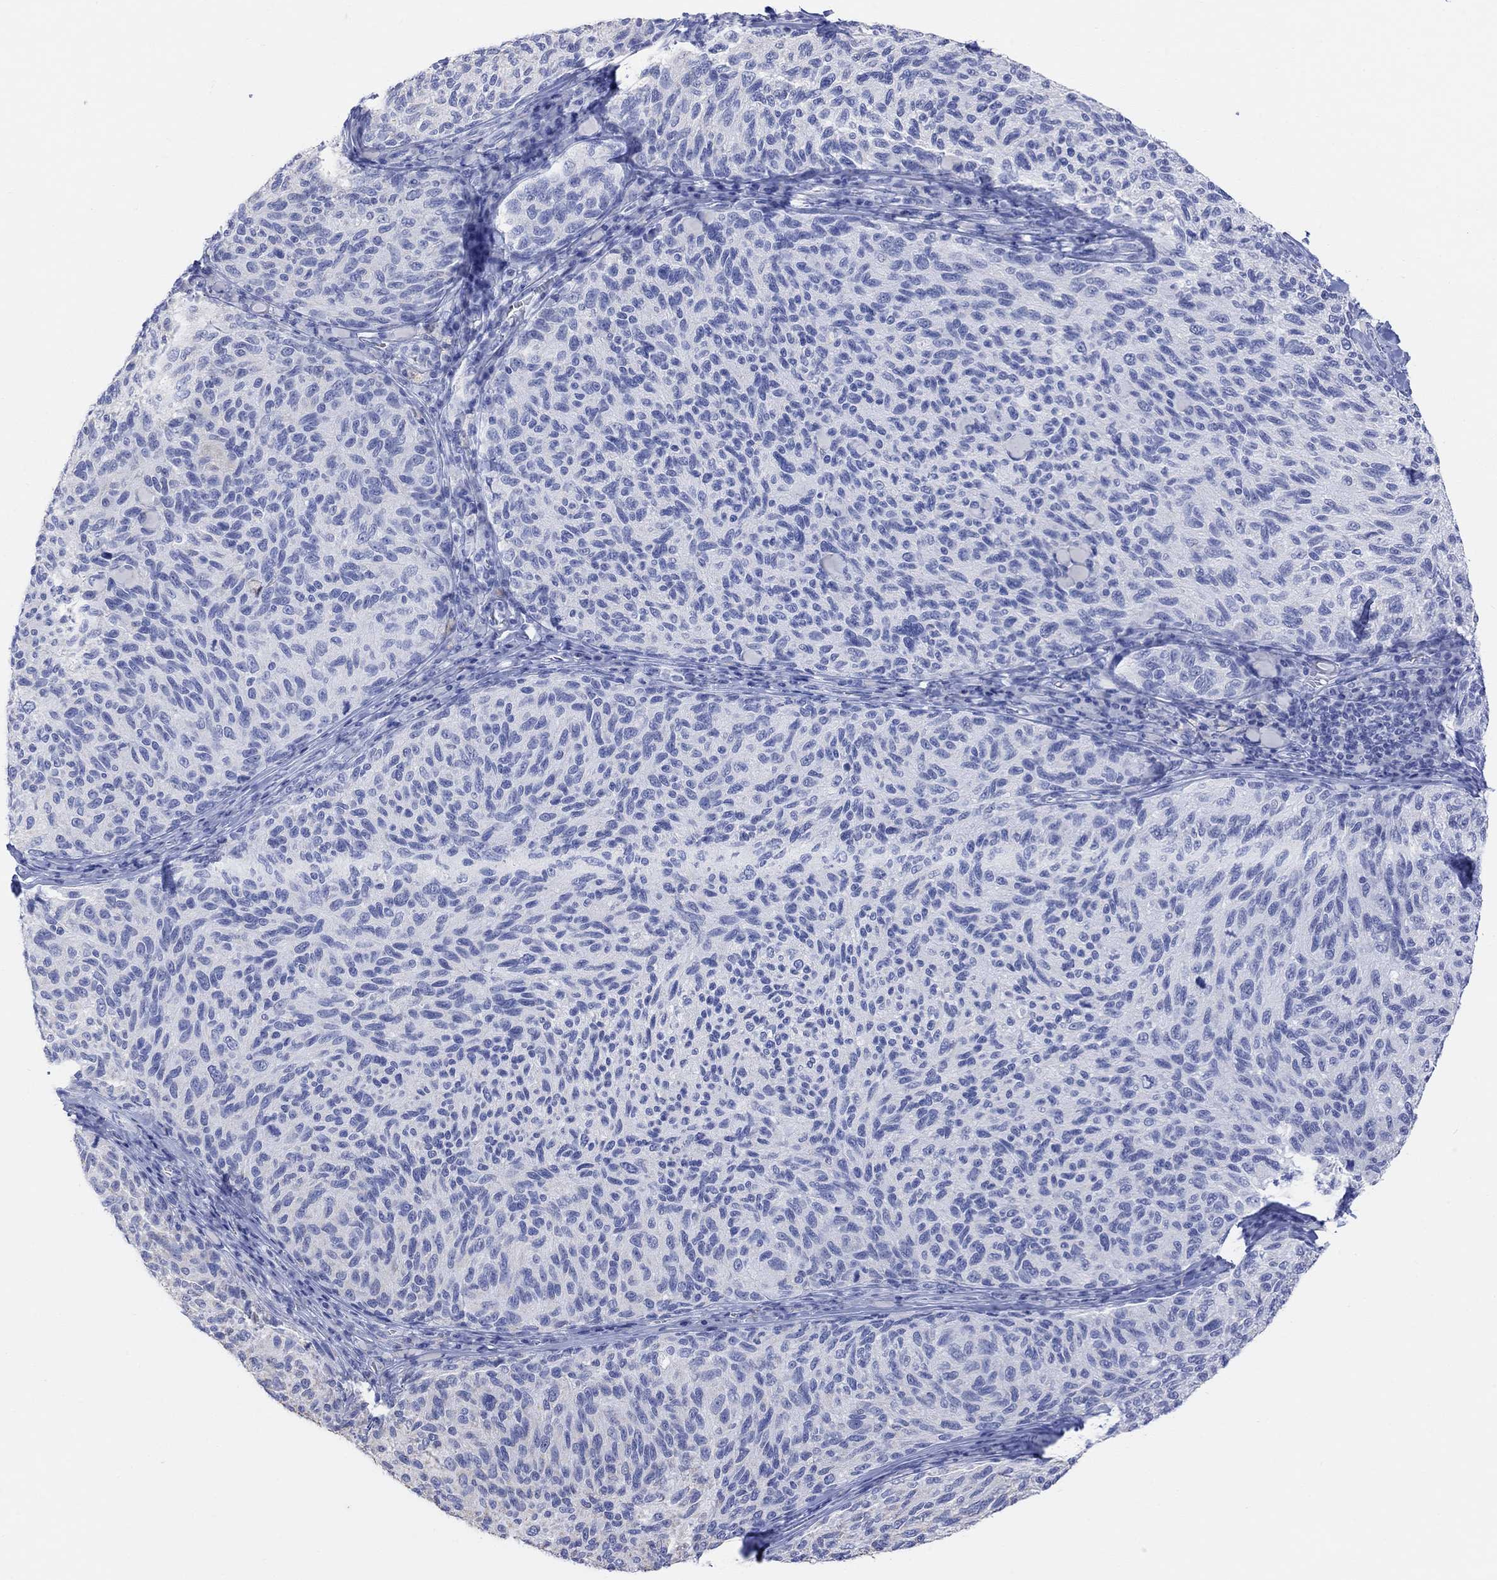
{"staining": {"intensity": "negative", "quantity": "none", "location": "none"}, "tissue": "melanoma", "cell_type": "Tumor cells", "image_type": "cancer", "snomed": [{"axis": "morphology", "description": "Malignant melanoma, NOS"}, {"axis": "topography", "description": "Skin"}], "caption": "Tumor cells are negative for brown protein staining in melanoma. (Stains: DAB immunohistochemistry with hematoxylin counter stain, Microscopy: brightfield microscopy at high magnification).", "gene": "SYT12", "patient": {"sex": "female", "age": 73}}